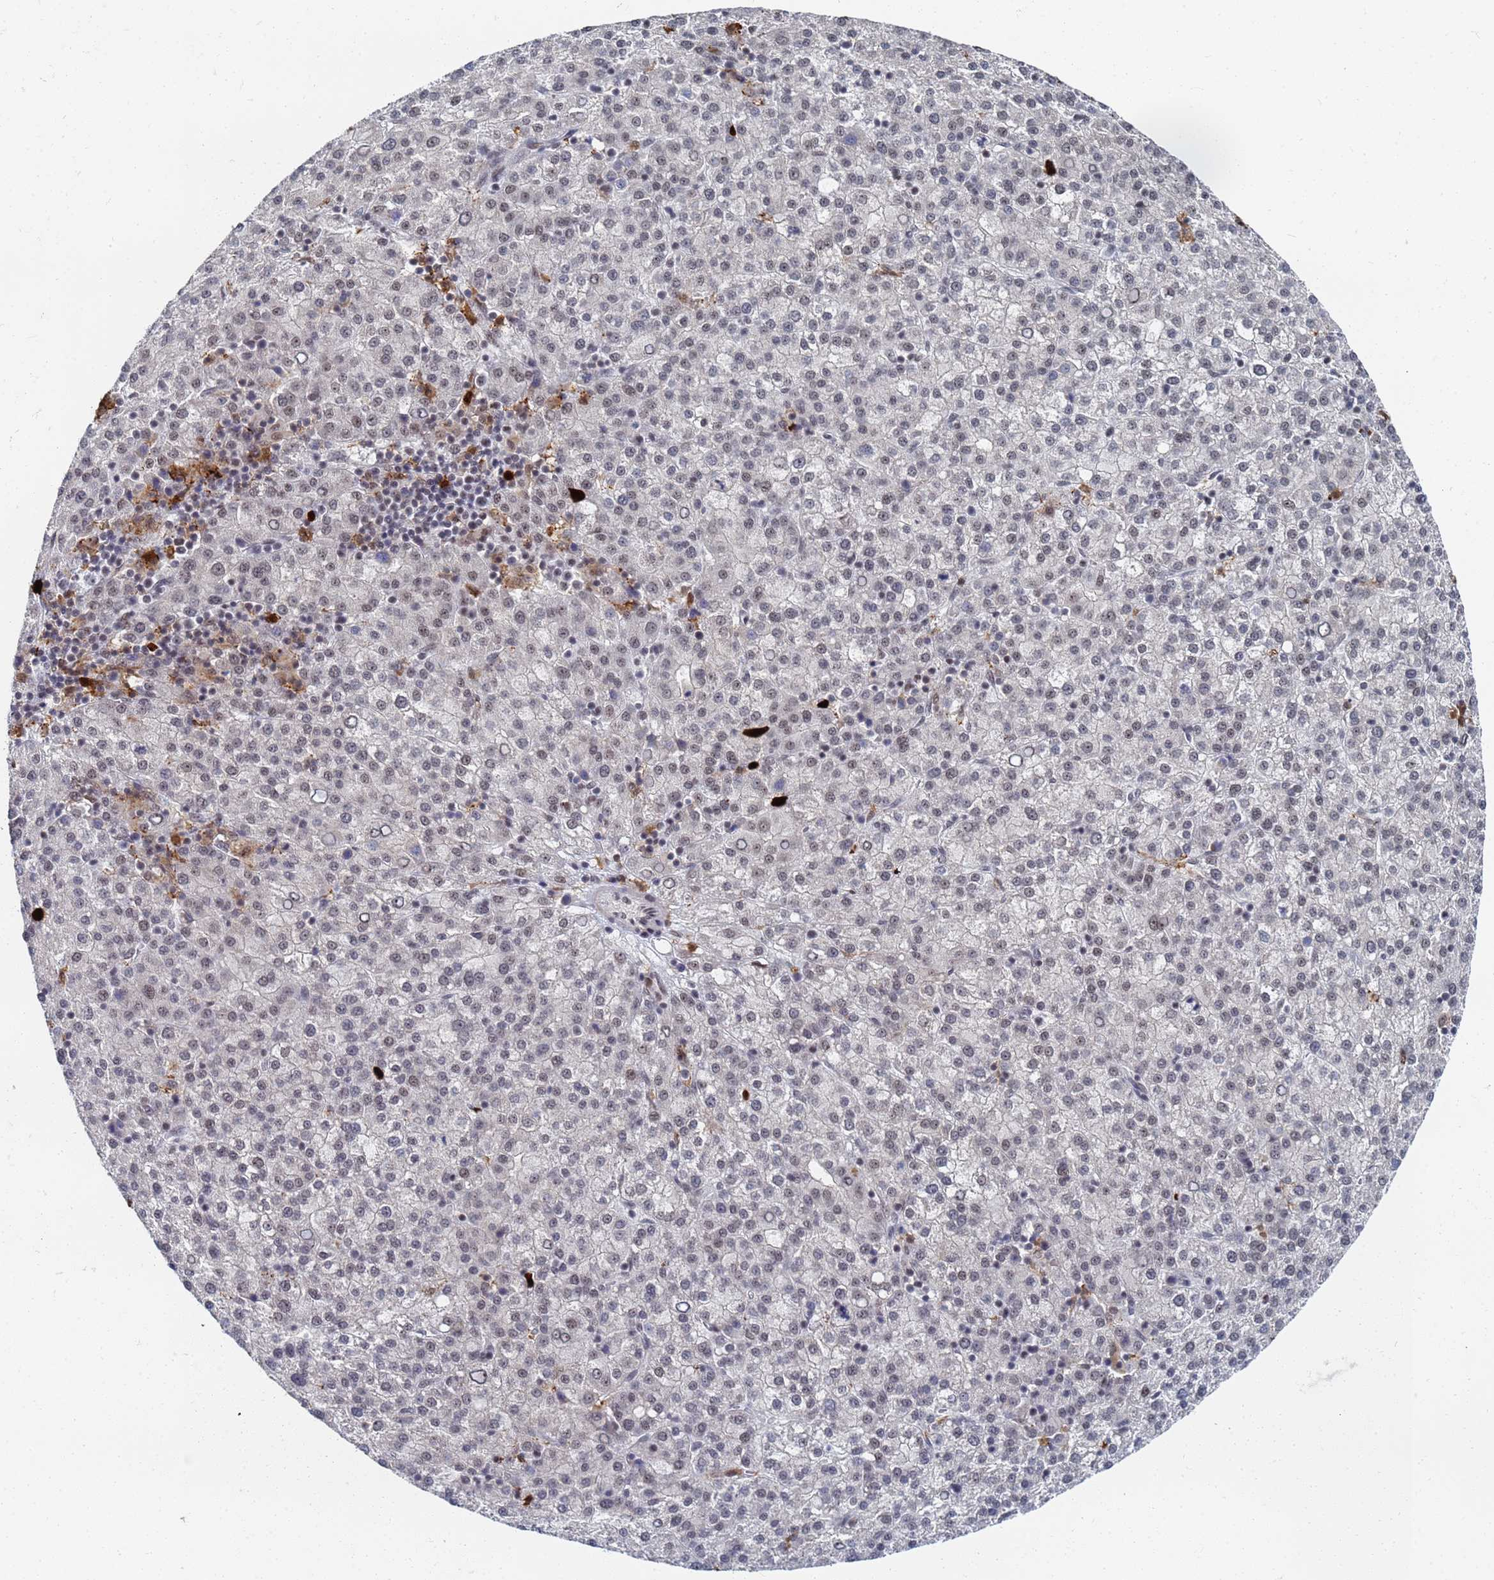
{"staining": {"intensity": "weak", "quantity": "<25%", "location": "nuclear"}, "tissue": "liver cancer", "cell_type": "Tumor cells", "image_type": "cancer", "snomed": [{"axis": "morphology", "description": "Carcinoma, Hepatocellular, NOS"}, {"axis": "topography", "description": "Liver"}], "caption": "Tumor cells show no significant protein staining in liver hepatocellular carcinoma.", "gene": "MTCL1", "patient": {"sex": "female", "age": 58}}